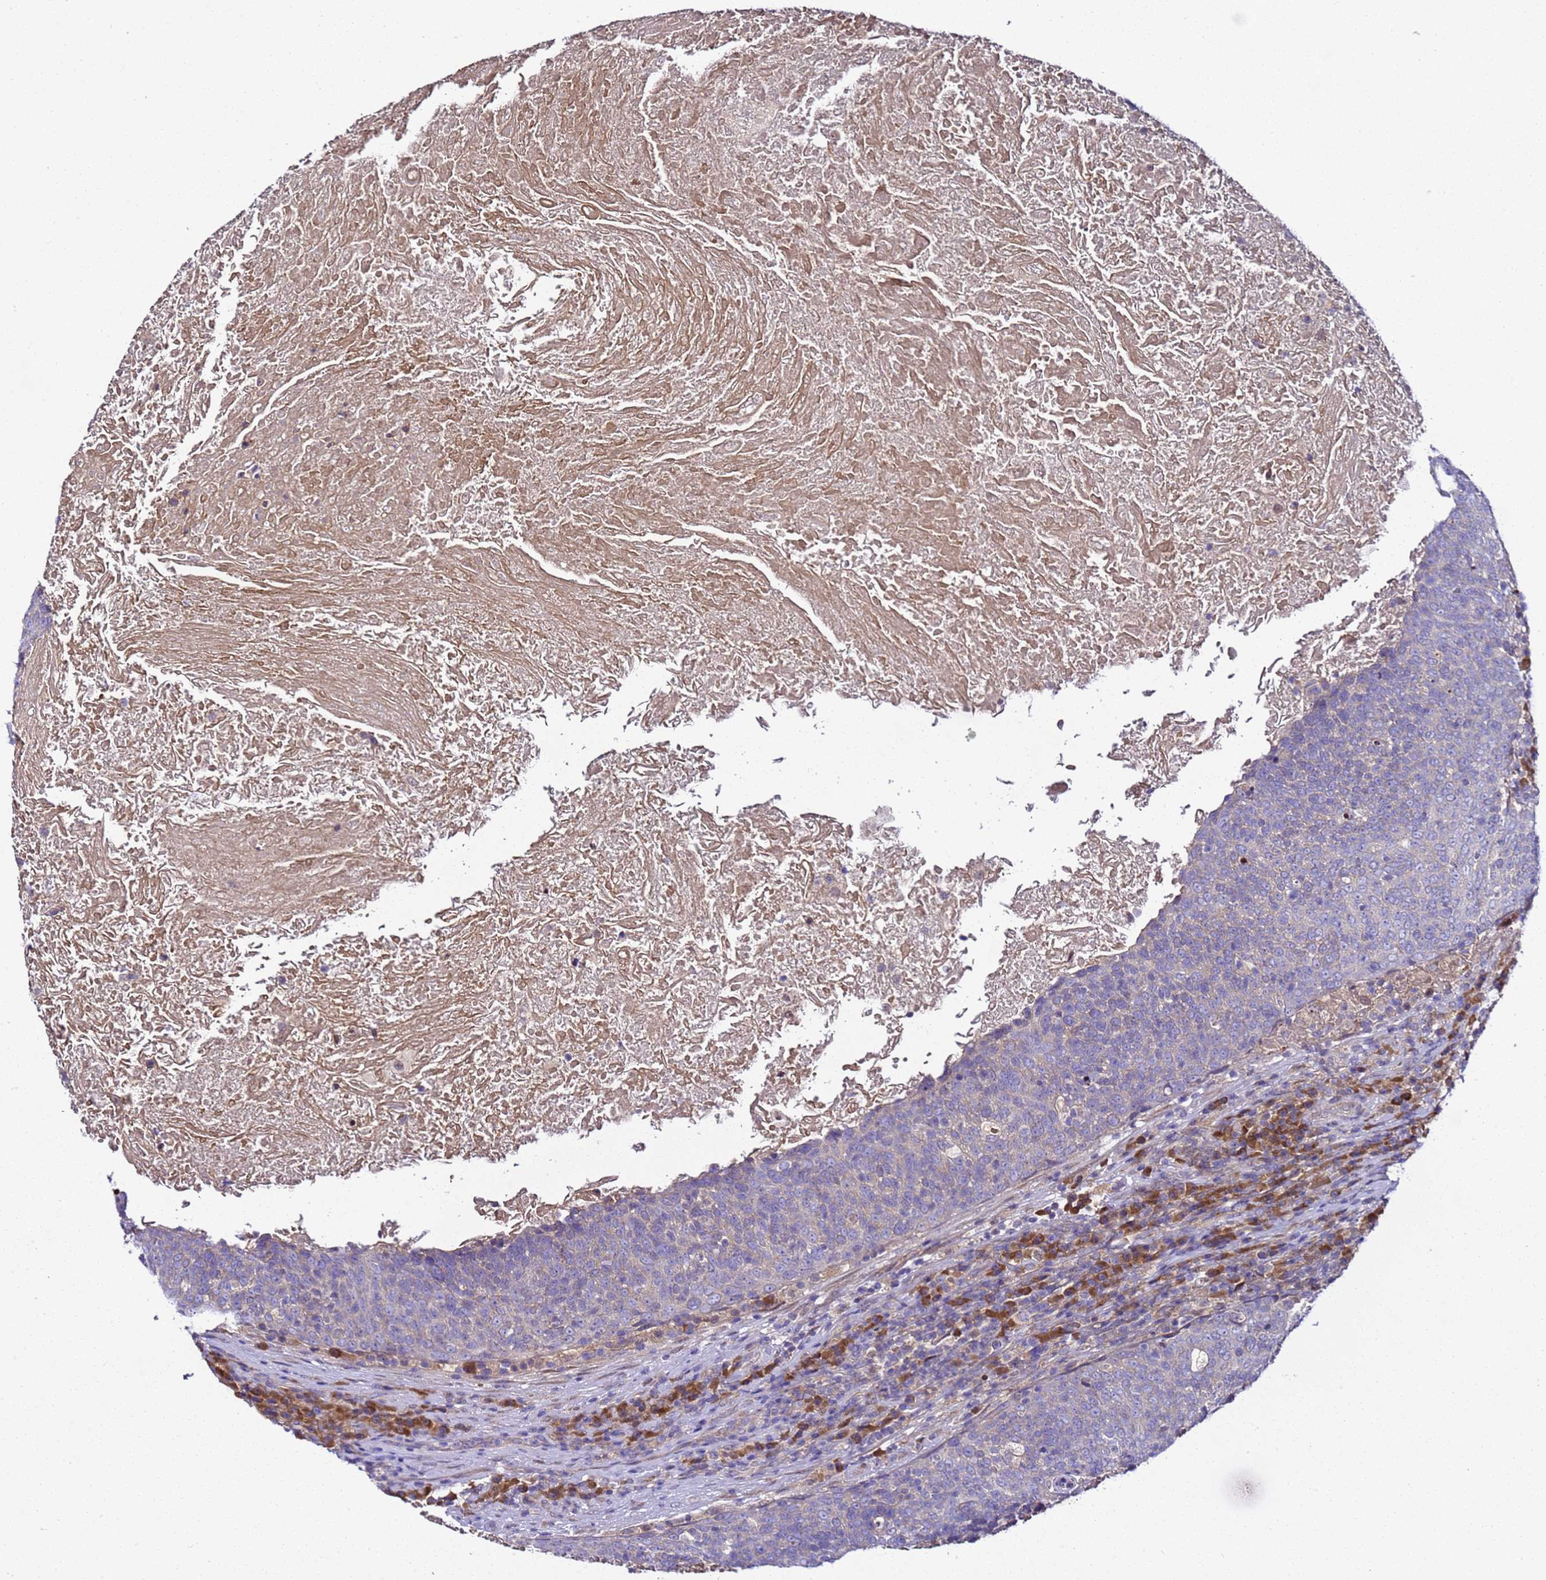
{"staining": {"intensity": "negative", "quantity": "none", "location": "none"}, "tissue": "head and neck cancer", "cell_type": "Tumor cells", "image_type": "cancer", "snomed": [{"axis": "morphology", "description": "Squamous cell carcinoma, NOS"}, {"axis": "morphology", "description": "Squamous cell carcinoma, metastatic, NOS"}, {"axis": "topography", "description": "Lymph node"}, {"axis": "topography", "description": "Head-Neck"}], "caption": "Immunohistochemistry of human head and neck metastatic squamous cell carcinoma demonstrates no expression in tumor cells. (Brightfield microscopy of DAB (3,3'-diaminobenzidine) immunohistochemistry at high magnification).", "gene": "ALG3", "patient": {"sex": "male", "age": 62}}